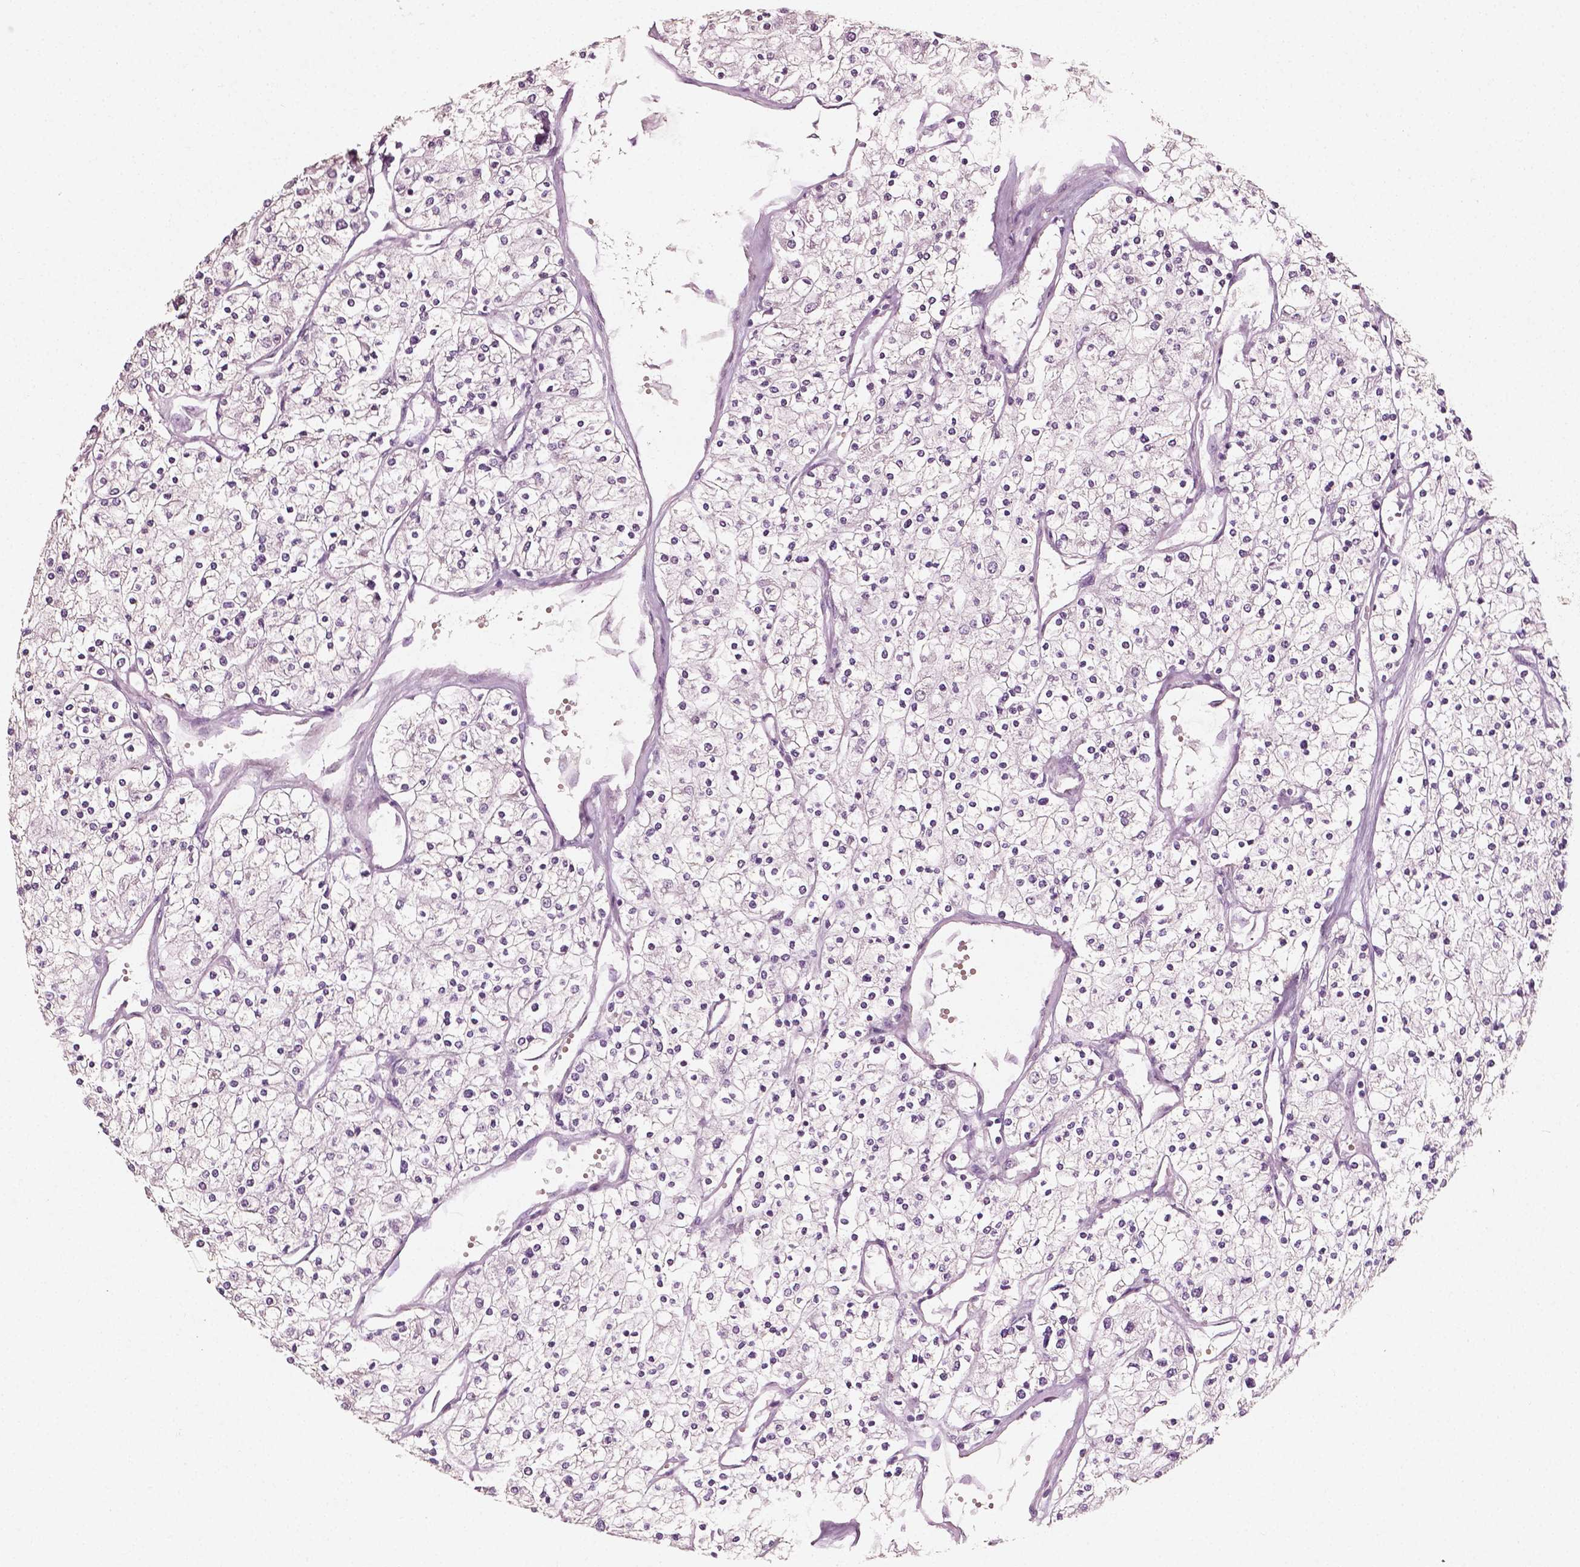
{"staining": {"intensity": "negative", "quantity": "none", "location": "none"}, "tissue": "renal cancer", "cell_type": "Tumor cells", "image_type": "cancer", "snomed": [{"axis": "morphology", "description": "Adenocarcinoma, NOS"}, {"axis": "topography", "description": "Kidney"}], "caption": "The image exhibits no staining of tumor cells in renal cancer (adenocarcinoma). (IHC, brightfield microscopy, high magnification).", "gene": "PLA2R1", "patient": {"sex": "male", "age": 80}}